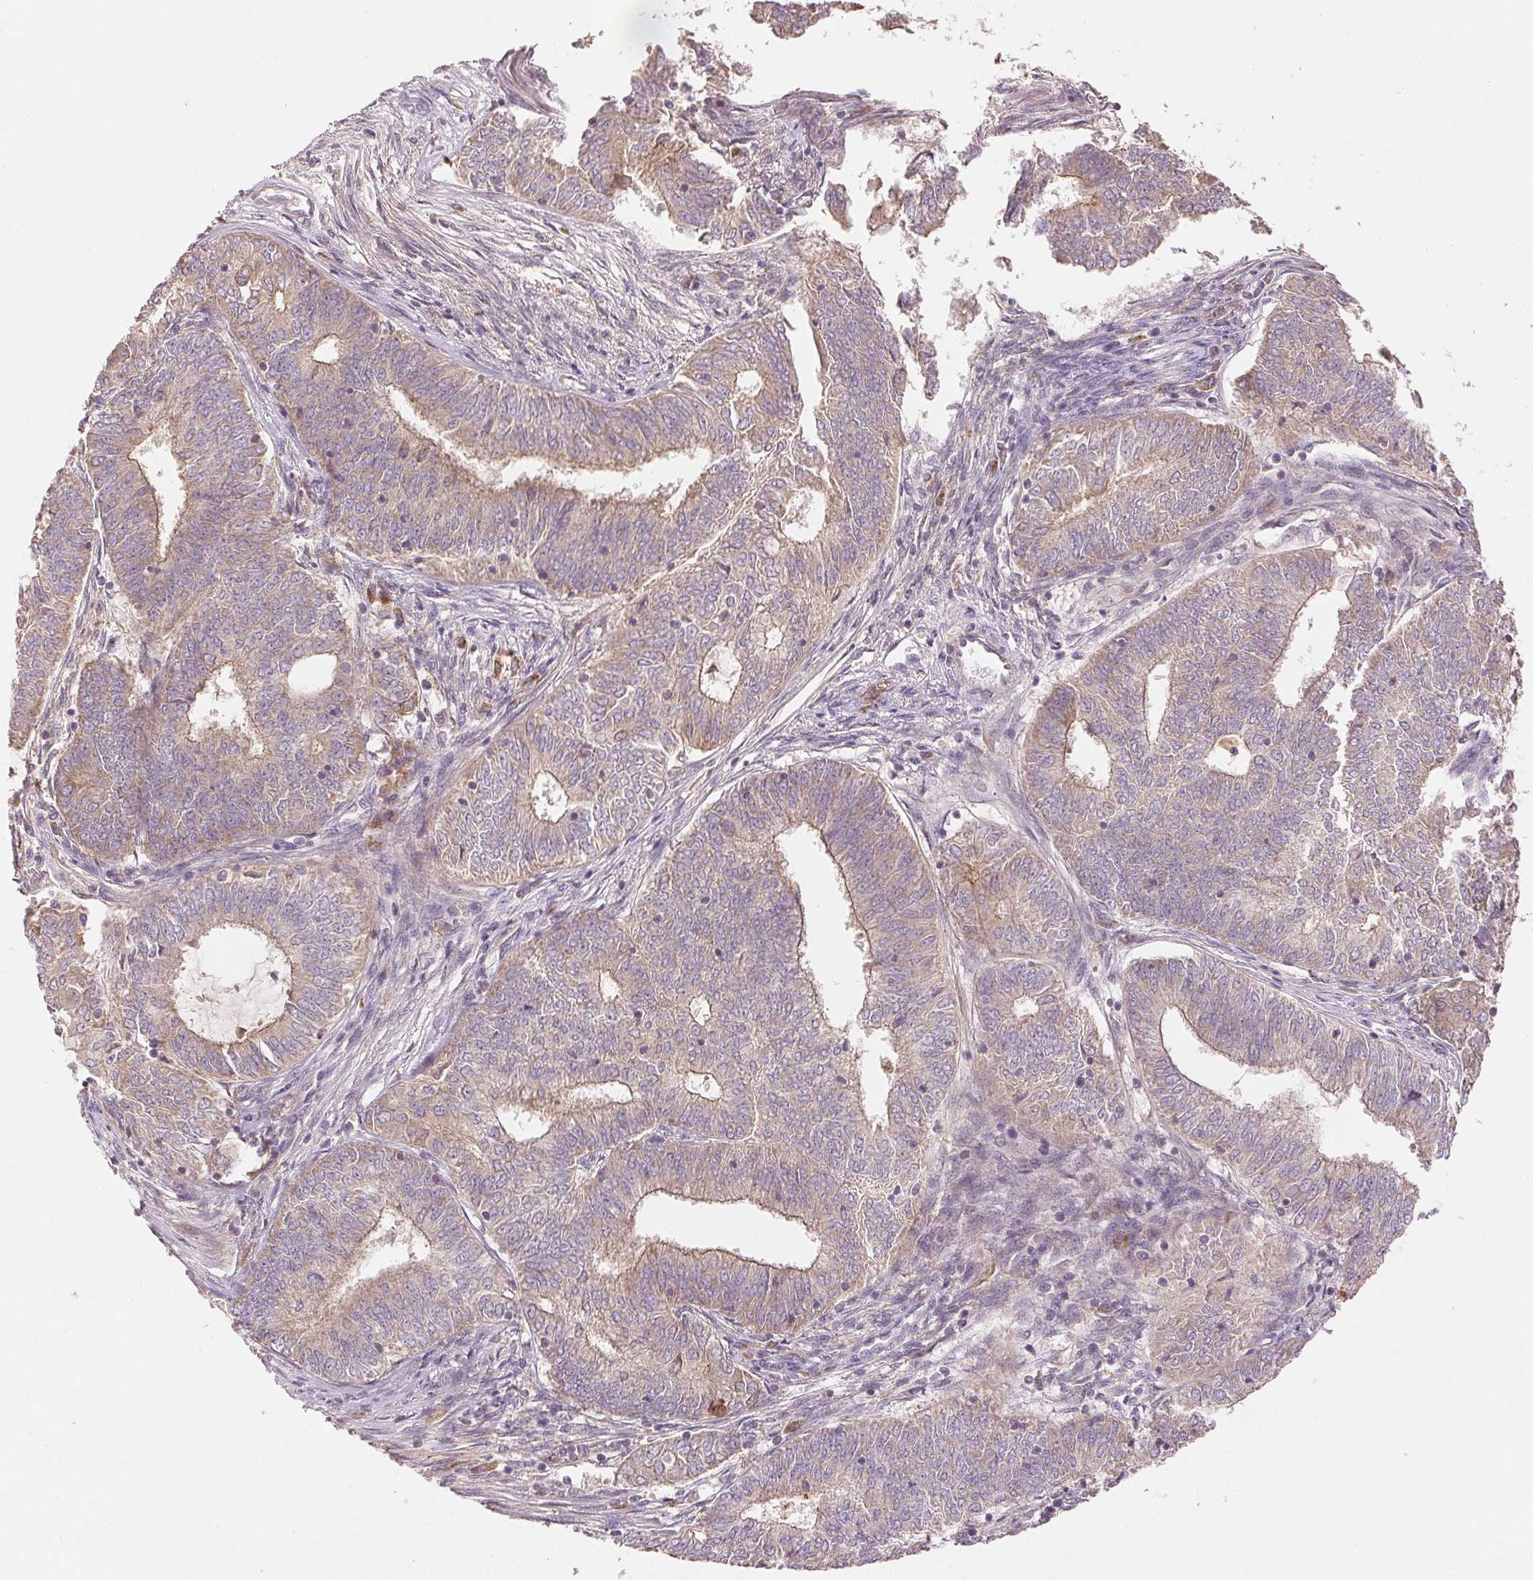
{"staining": {"intensity": "weak", "quantity": "<25%", "location": "cytoplasmic/membranous"}, "tissue": "endometrial cancer", "cell_type": "Tumor cells", "image_type": "cancer", "snomed": [{"axis": "morphology", "description": "Adenocarcinoma, NOS"}, {"axis": "topography", "description": "Endometrium"}], "caption": "Immunohistochemical staining of human adenocarcinoma (endometrial) demonstrates no significant positivity in tumor cells.", "gene": "YIF1B", "patient": {"sex": "female", "age": 62}}